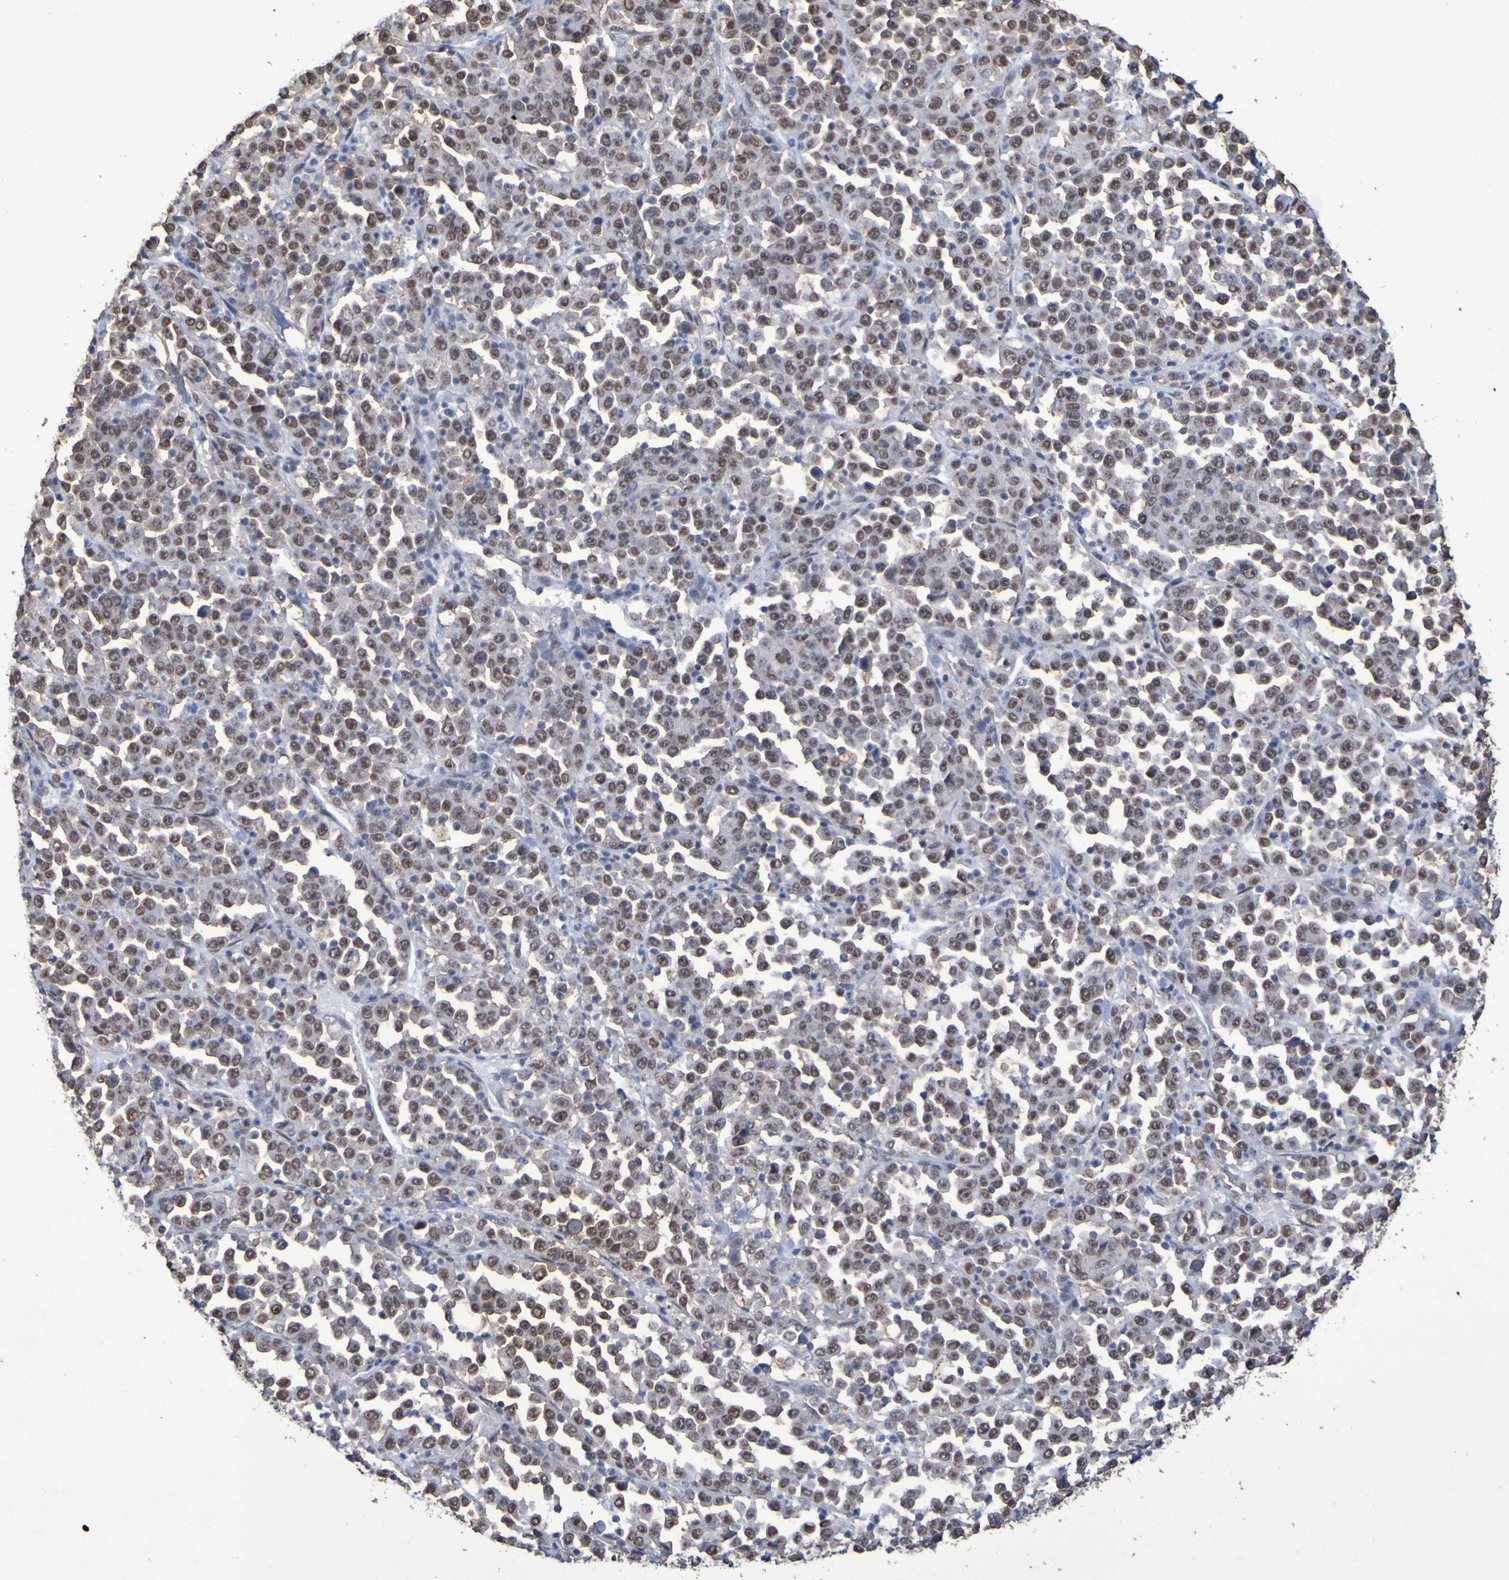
{"staining": {"intensity": "moderate", "quantity": ">75%", "location": "nuclear"}, "tissue": "stomach cancer", "cell_type": "Tumor cells", "image_type": "cancer", "snomed": [{"axis": "morphology", "description": "Normal tissue, NOS"}, {"axis": "morphology", "description": "Adenocarcinoma, NOS"}, {"axis": "topography", "description": "Stomach, upper"}, {"axis": "topography", "description": "Stomach"}], "caption": "This photomicrograph shows adenocarcinoma (stomach) stained with immunohistochemistry to label a protein in brown. The nuclear of tumor cells show moderate positivity for the protein. Nuclei are counter-stained blue.", "gene": "MRTFB", "patient": {"sex": "male", "age": 59}}